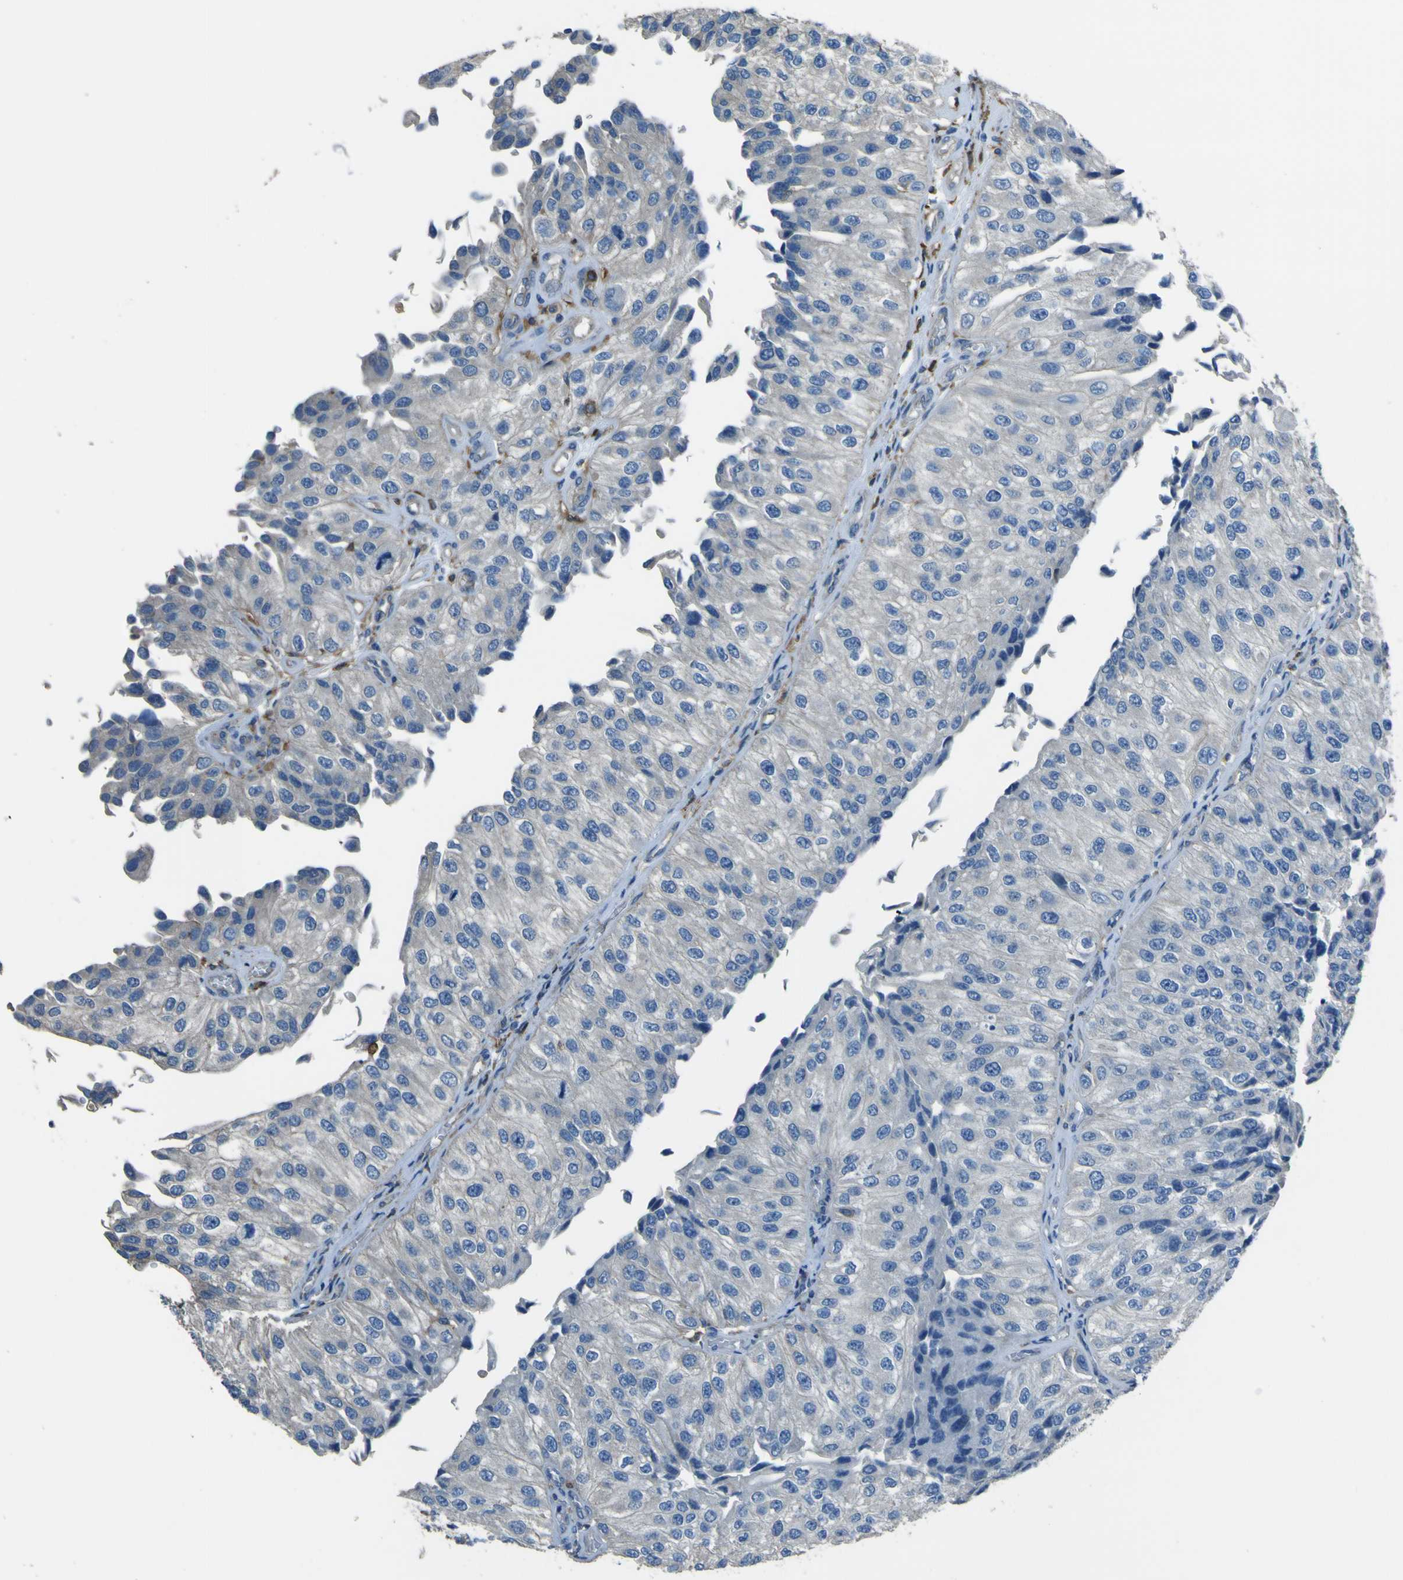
{"staining": {"intensity": "negative", "quantity": "none", "location": "none"}, "tissue": "urothelial cancer", "cell_type": "Tumor cells", "image_type": "cancer", "snomed": [{"axis": "morphology", "description": "Urothelial carcinoma, High grade"}, {"axis": "topography", "description": "Kidney"}, {"axis": "topography", "description": "Urinary bladder"}], "caption": "High magnification brightfield microscopy of urothelial carcinoma (high-grade) stained with DAB (3,3'-diaminobenzidine) (brown) and counterstained with hematoxylin (blue): tumor cells show no significant staining.", "gene": "LAIR1", "patient": {"sex": "male", "age": 77}}